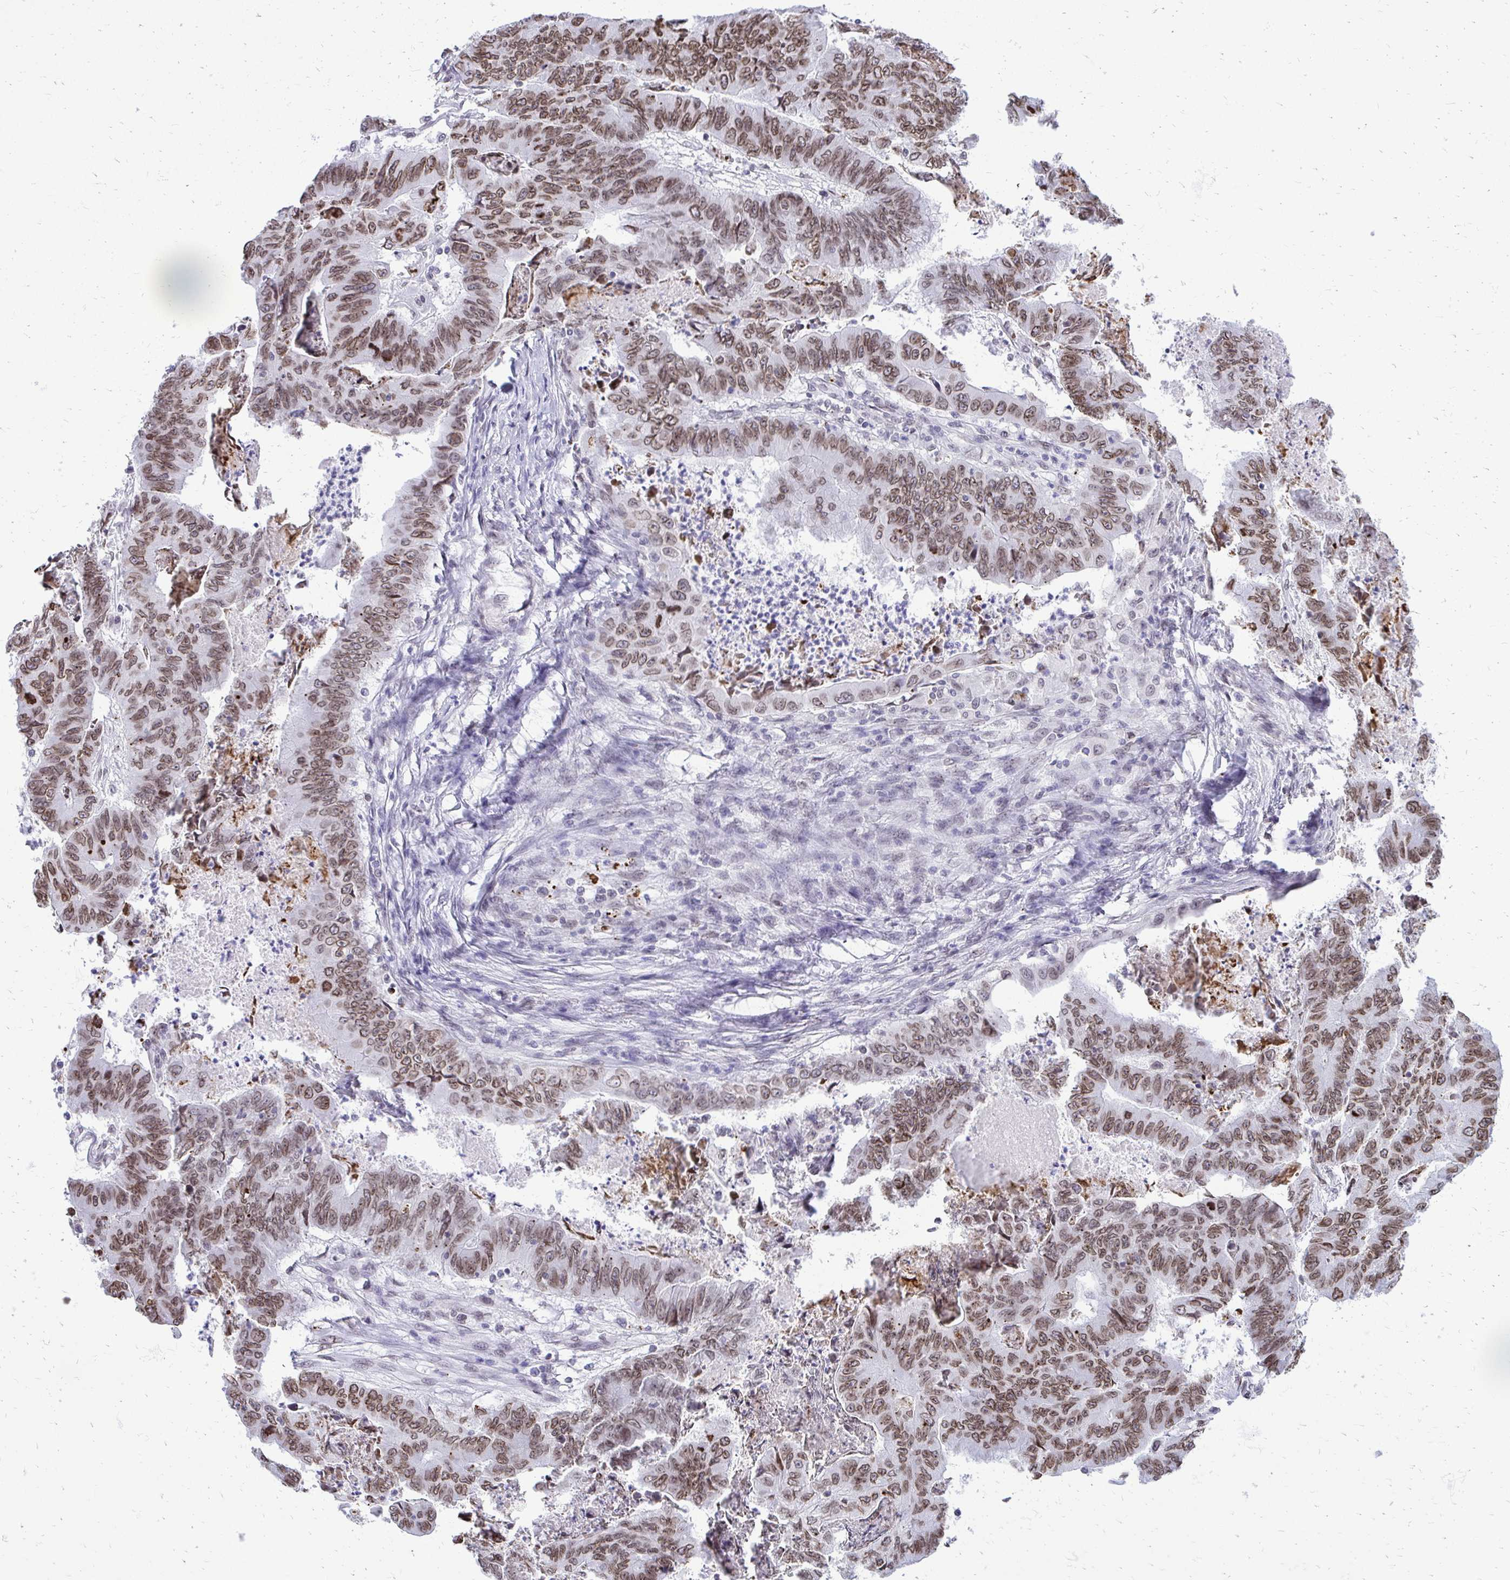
{"staining": {"intensity": "moderate", "quantity": ">75%", "location": "nuclear"}, "tissue": "stomach cancer", "cell_type": "Tumor cells", "image_type": "cancer", "snomed": [{"axis": "morphology", "description": "Adenocarcinoma, NOS"}, {"axis": "topography", "description": "Stomach, lower"}], "caption": "Human stomach adenocarcinoma stained with a brown dye demonstrates moderate nuclear positive staining in about >75% of tumor cells.", "gene": "BANF1", "patient": {"sex": "male", "age": 77}}